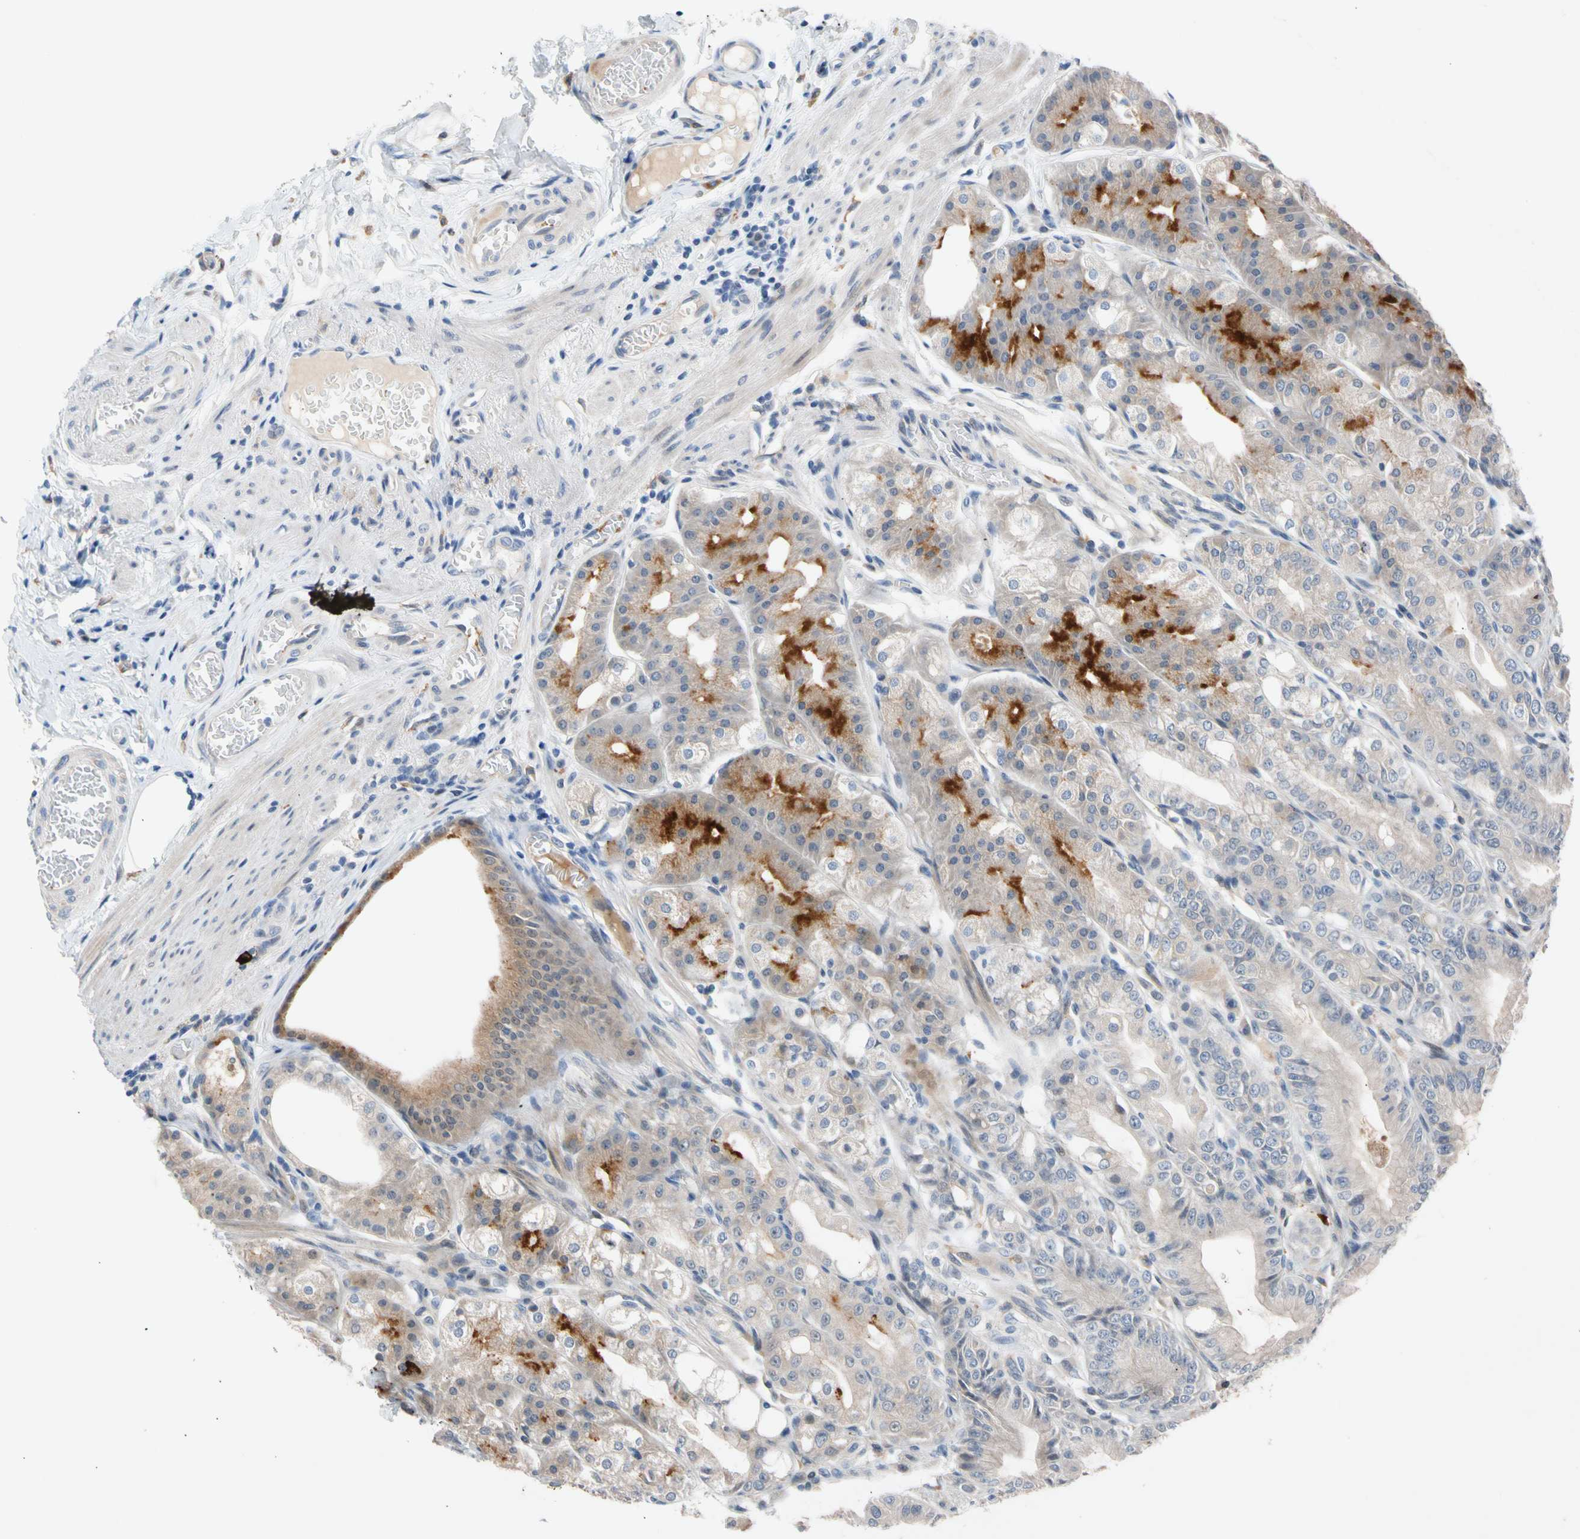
{"staining": {"intensity": "strong", "quantity": "<25%", "location": "cytoplasmic/membranous"}, "tissue": "stomach", "cell_type": "Glandular cells", "image_type": "normal", "snomed": [{"axis": "morphology", "description": "Normal tissue, NOS"}, {"axis": "topography", "description": "Stomach, lower"}], "caption": "A histopathology image showing strong cytoplasmic/membranous expression in approximately <25% of glandular cells in benign stomach, as visualized by brown immunohistochemical staining.", "gene": "CNST", "patient": {"sex": "male", "age": 71}}